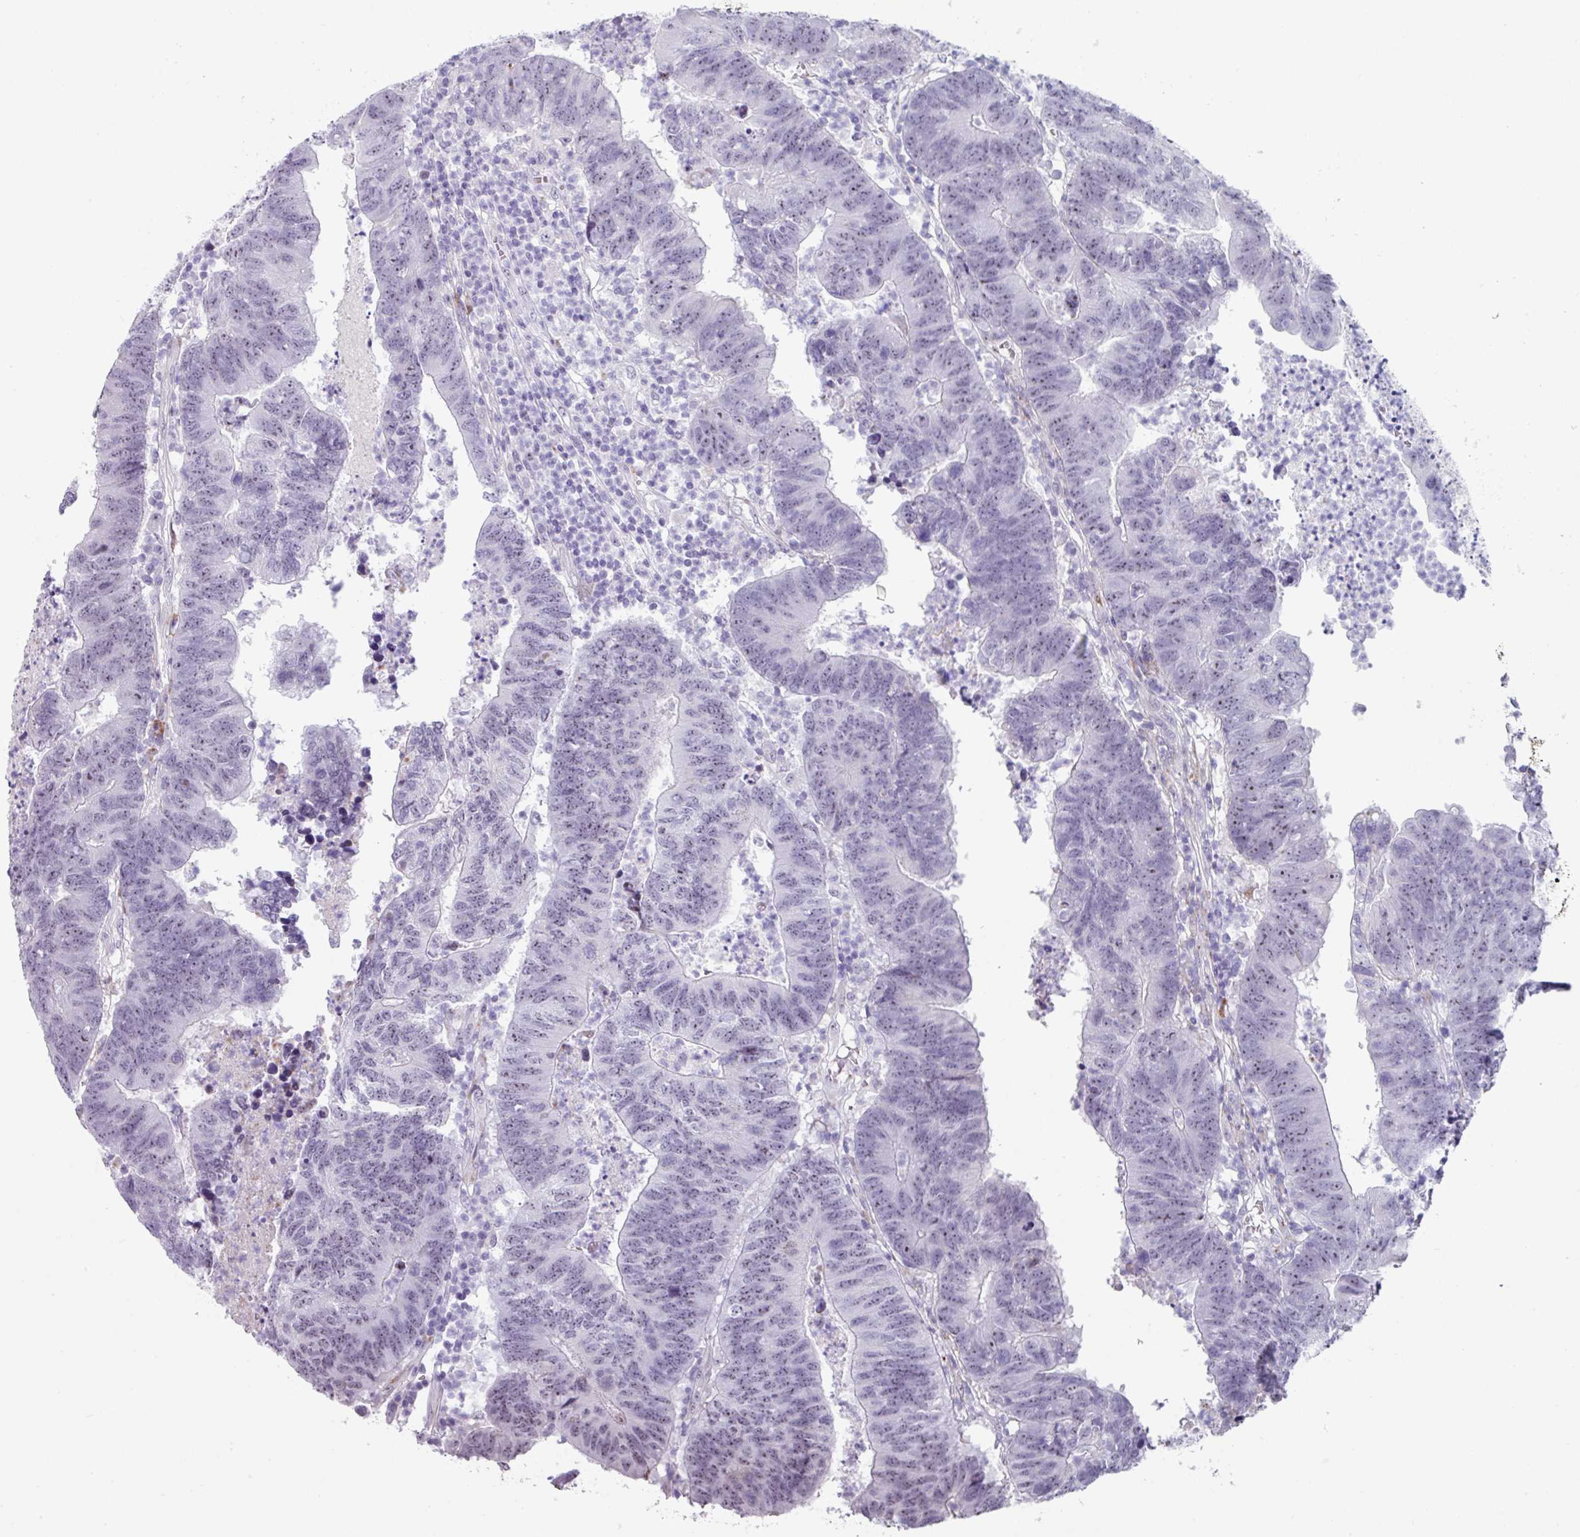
{"staining": {"intensity": "weak", "quantity": "<25%", "location": "nuclear"}, "tissue": "colorectal cancer", "cell_type": "Tumor cells", "image_type": "cancer", "snomed": [{"axis": "morphology", "description": "Adenocarcinoma, NOS"}, {"axis": "topography", "description": "Colon"}], "caption": "A histopathology image of human adenocarcinoma (colorectal) is negative for staining in tumor cells. The staining is performed using DAB (3,3'-diaminobenzidine) brown chromogen with nuclei counter-stained in using hematoxylin.", "gene": "BMS1", "patient": {"sex": "female", "age": 48}}